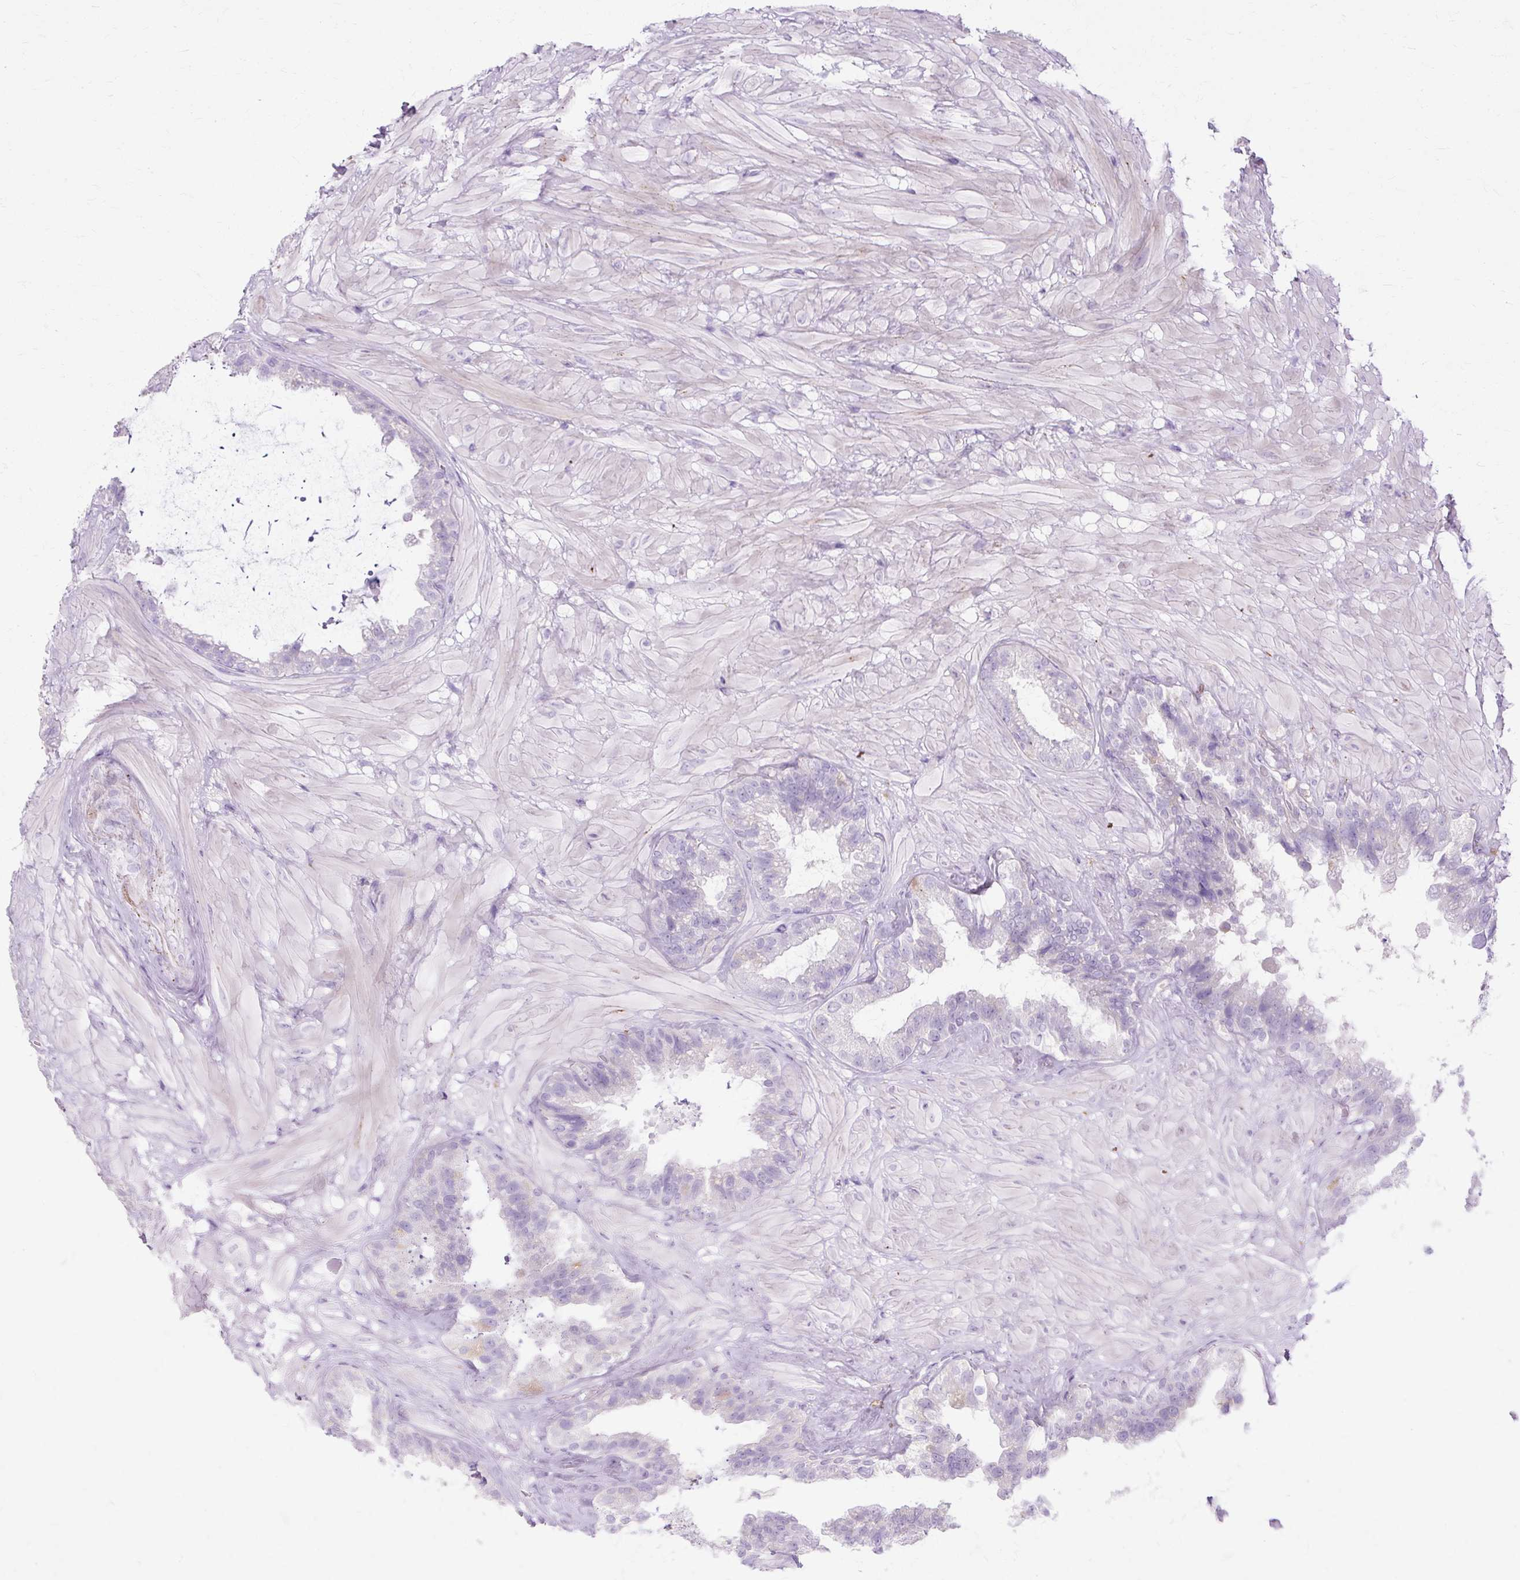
{"staining": {"intensity": "moderate", "quantity": "<25%", "location": "cytoplasmic/membranous"}, "tissue": "seminal vesicle", "cell_type": "Glandular cells", "image_type": "normal", "snomed": [{"axis": "morphology", "description": "Normal tissue, NOS"}, {"axis": "topography", "description": "Seminal veicle"}, {"axis": "topography", "description": "Peripheral nerve tissue"}], "caption": "DAB (3,3'-diaminobenzidine) immunohistochemical staining of benign seminal vesicle displays moderate cytoplasmic/membranous protein positivity in about <25% of glandular cells.", "gene": "HSD11B1", "patient": {"sex": "male", "age": 76}}